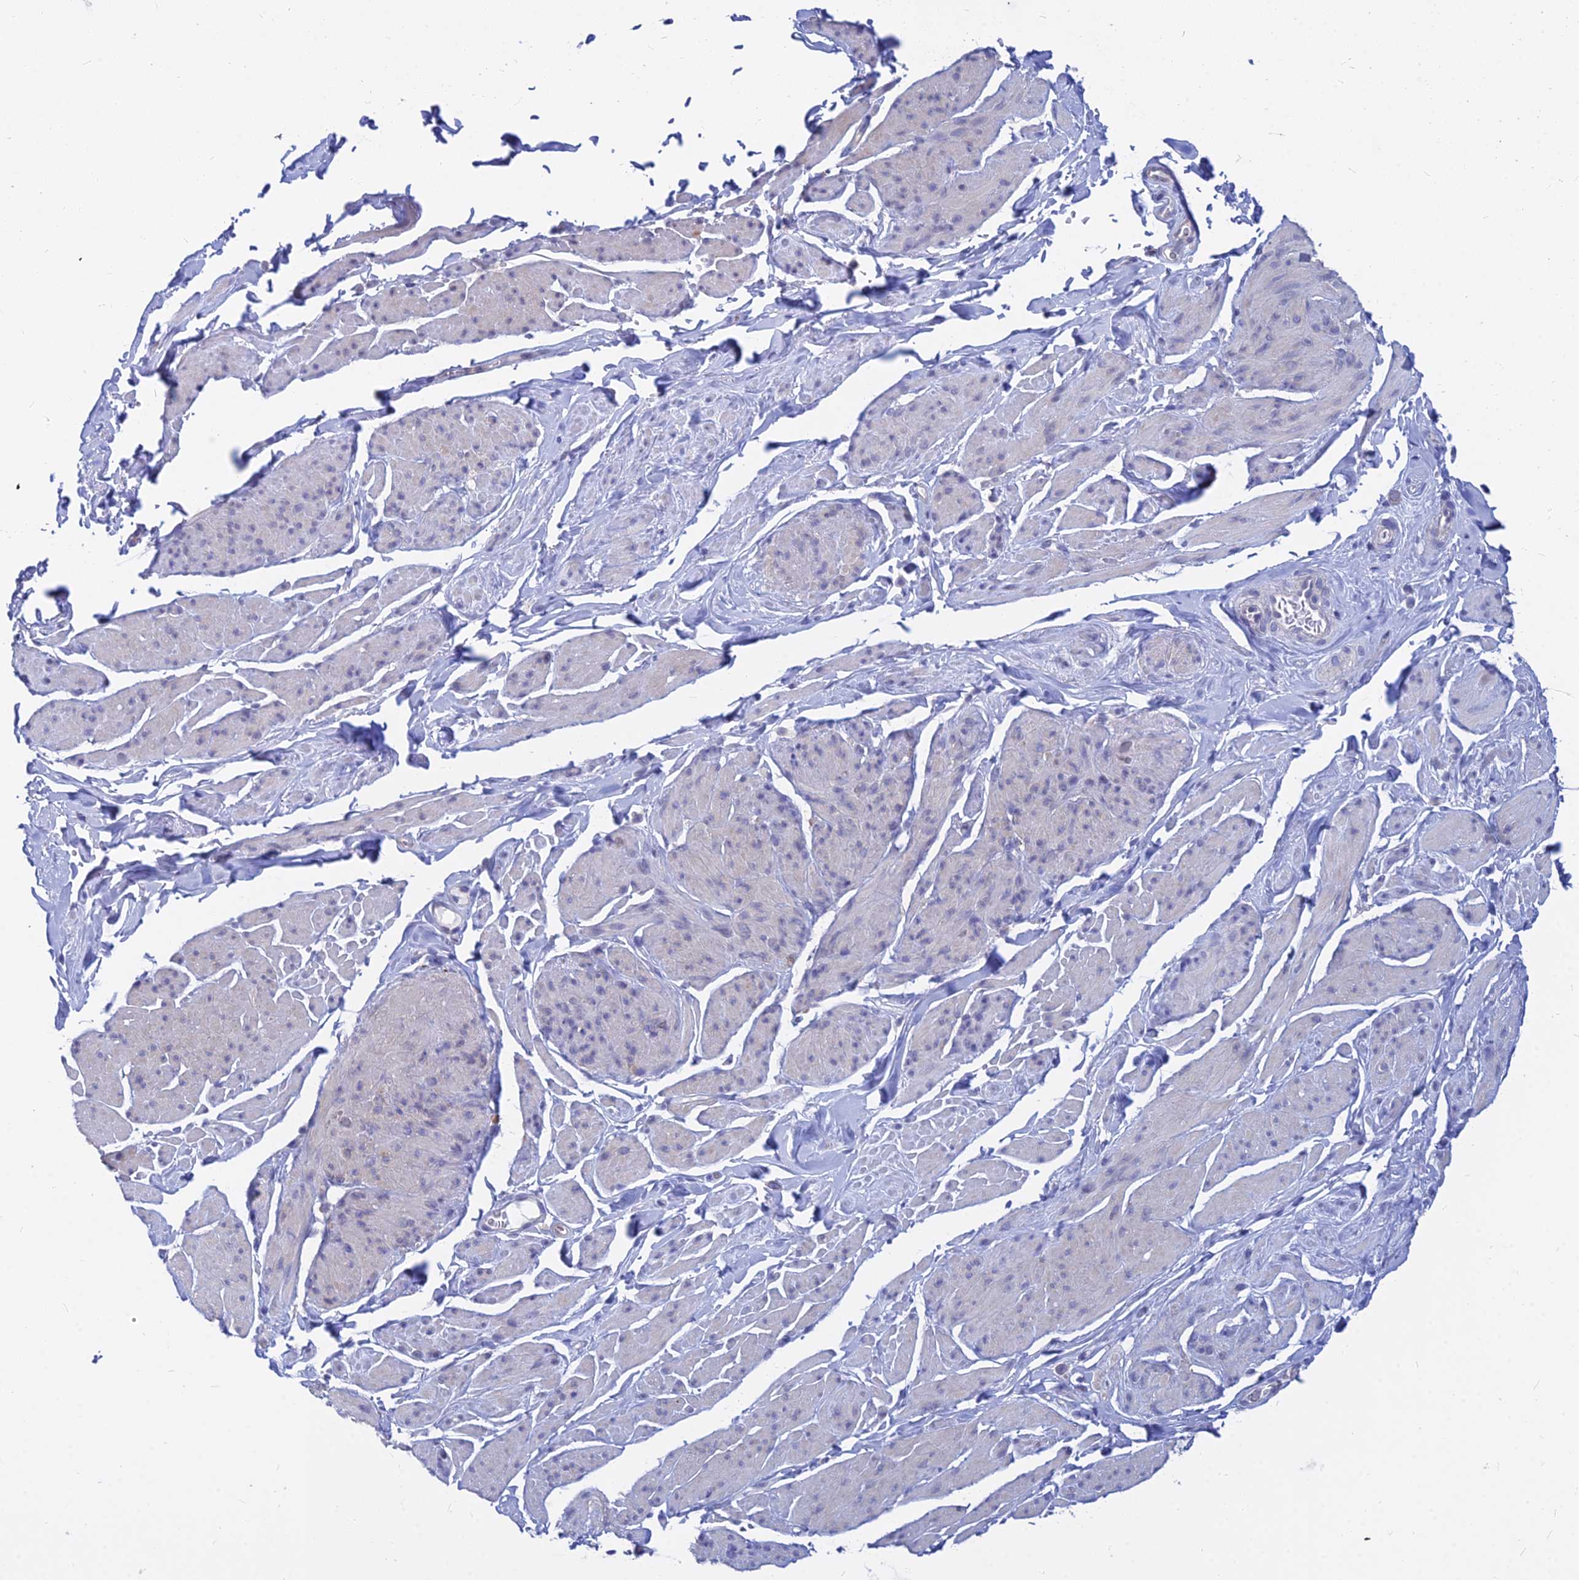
{"staining": {"intensity": "negative", "quantity": "none", "location": "none"}, "tissue": "smooth muscle", "cell_type": "Smooth muscle cells", "image_type": "normal", "snomed": [{"axis": "morphology", "description": "Normal tissue, NOS"}, {"axis": "topography", "description": "Smooth muscle"}, {"axis": "topography", "description": "Peripheral nerve tissue"}], "caption": "Smooth muscle cells show no significant protein expression in unremarkable smooth muscle. Brightfield microscopy of IHC stained with DAB (brown) and hematoxylin (blue), captured at high magnification.", "gene": "B3GALT4", "patient": {"sex": "male", "age": 69}}